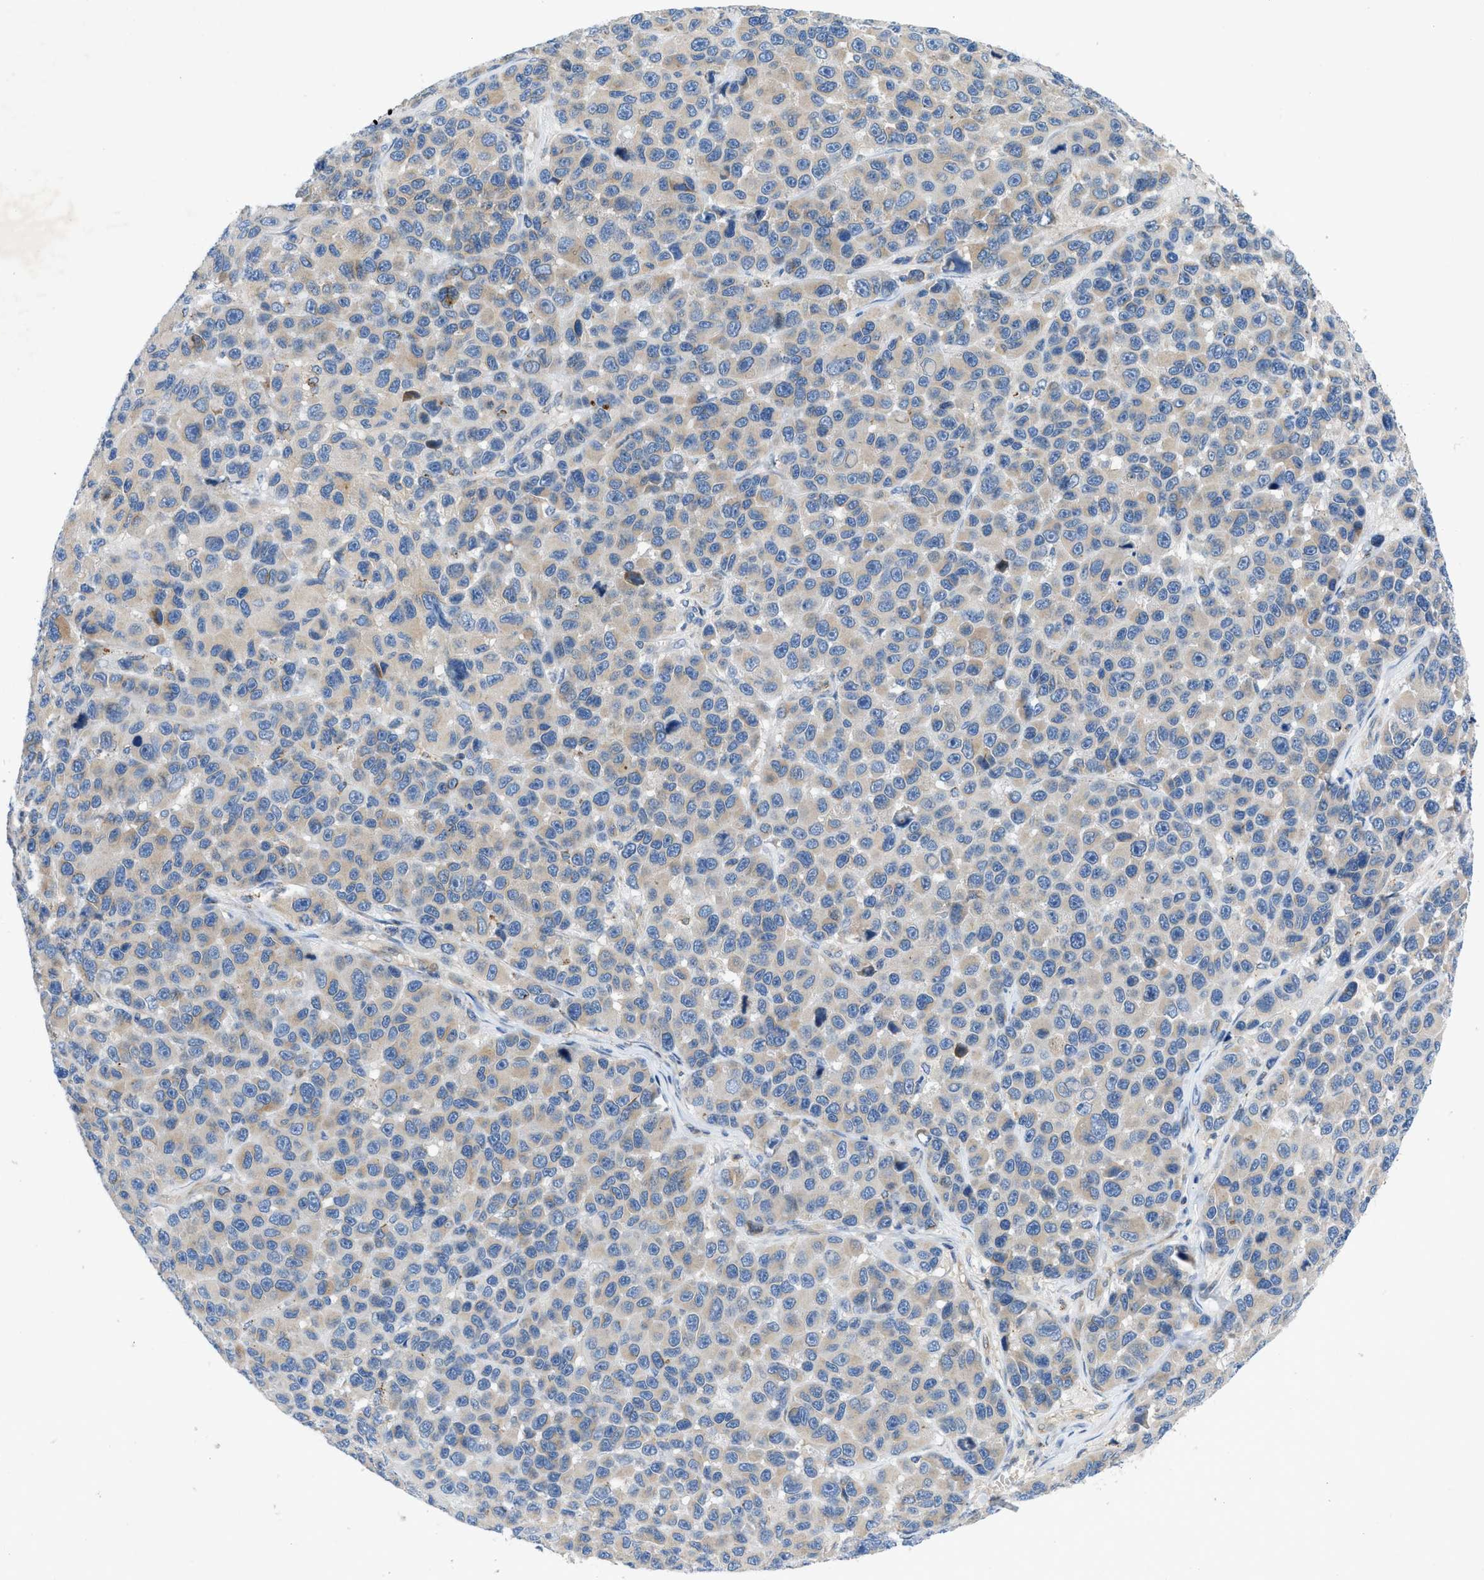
{"staining": {"intensity": "weak", "quantity": "<25%", "location": "cytoplasmic/membranous"}, "tissue": "melanoma", "cell_type": "Tumor cells", "image_type": "cancer", "snomed": [{"axis": "morphology", "description": "Malignant melanoma, NOS"}, {"axis": "topography", "description": "Skin"}], "caption": "DAB (3,3'-diaminobenzidine) immunohistochemical staining of human malignant melanoma demonstrates no significant staining in tumor cells.", "gene": "TMEM248", "patient": {"sex": "male", "age": 53}}